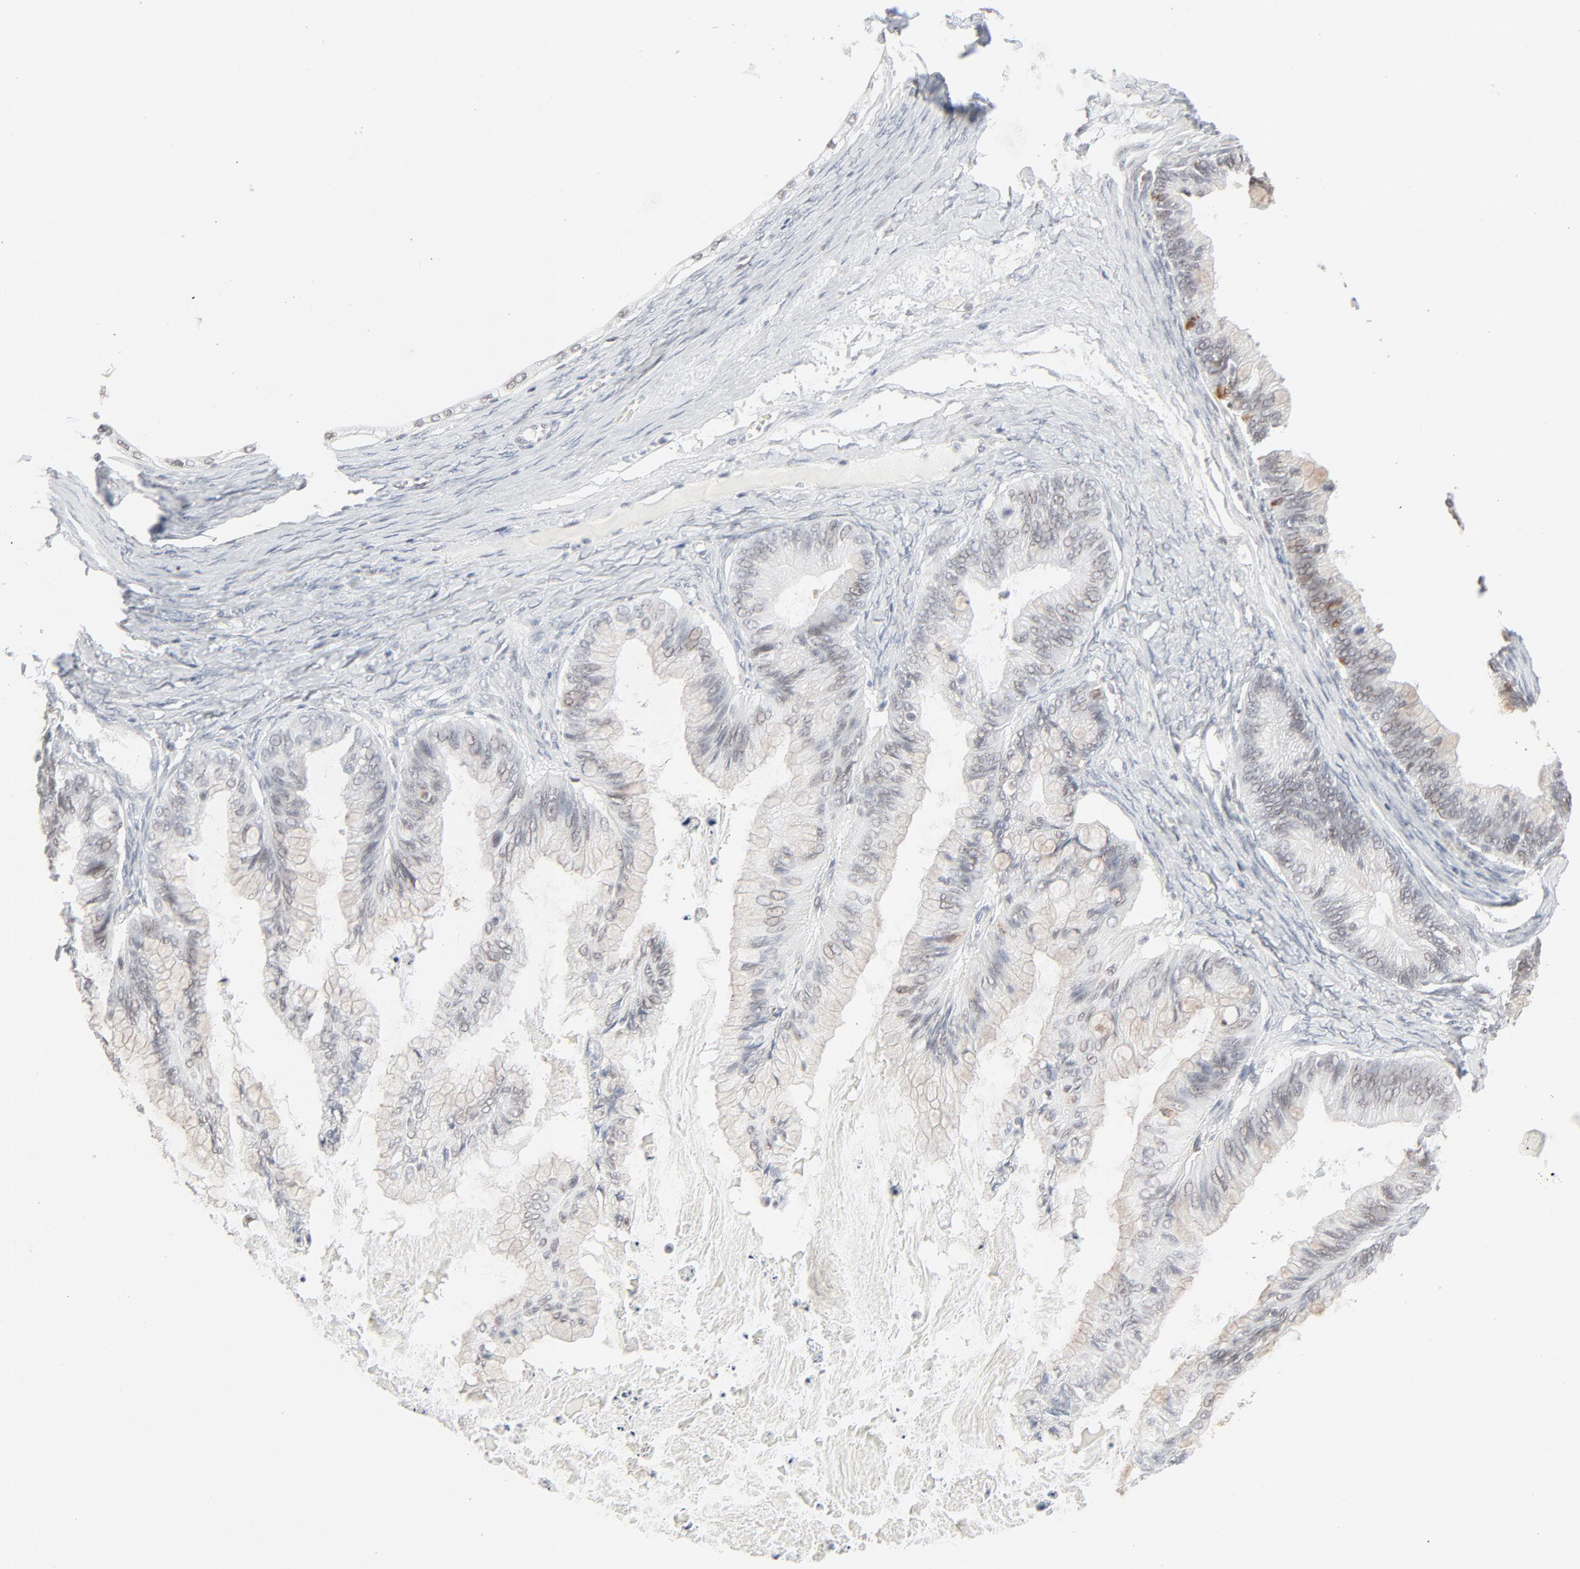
{"staining": {"intensity": "weak", "quantity": "<25%", "location": "cytoplasmic/membranous,nuclear"}, "tissue": "ovarian cancer", "cell_type": "Tumor cells", "image_type": "cancer", "snomed": [{"axis": "morphology", "description": "Cystadenocarcinoma, mucinous, NOS"}, {"axis": "topography", "description": "Ovary"}], "caption": "Immunohistochemistry image of ovarian cancer stained for a protein (brown), which reveals no expression in tumor cells.", "gene": "MAD1L1", "patient": {"sex": "female", "age": 57}}